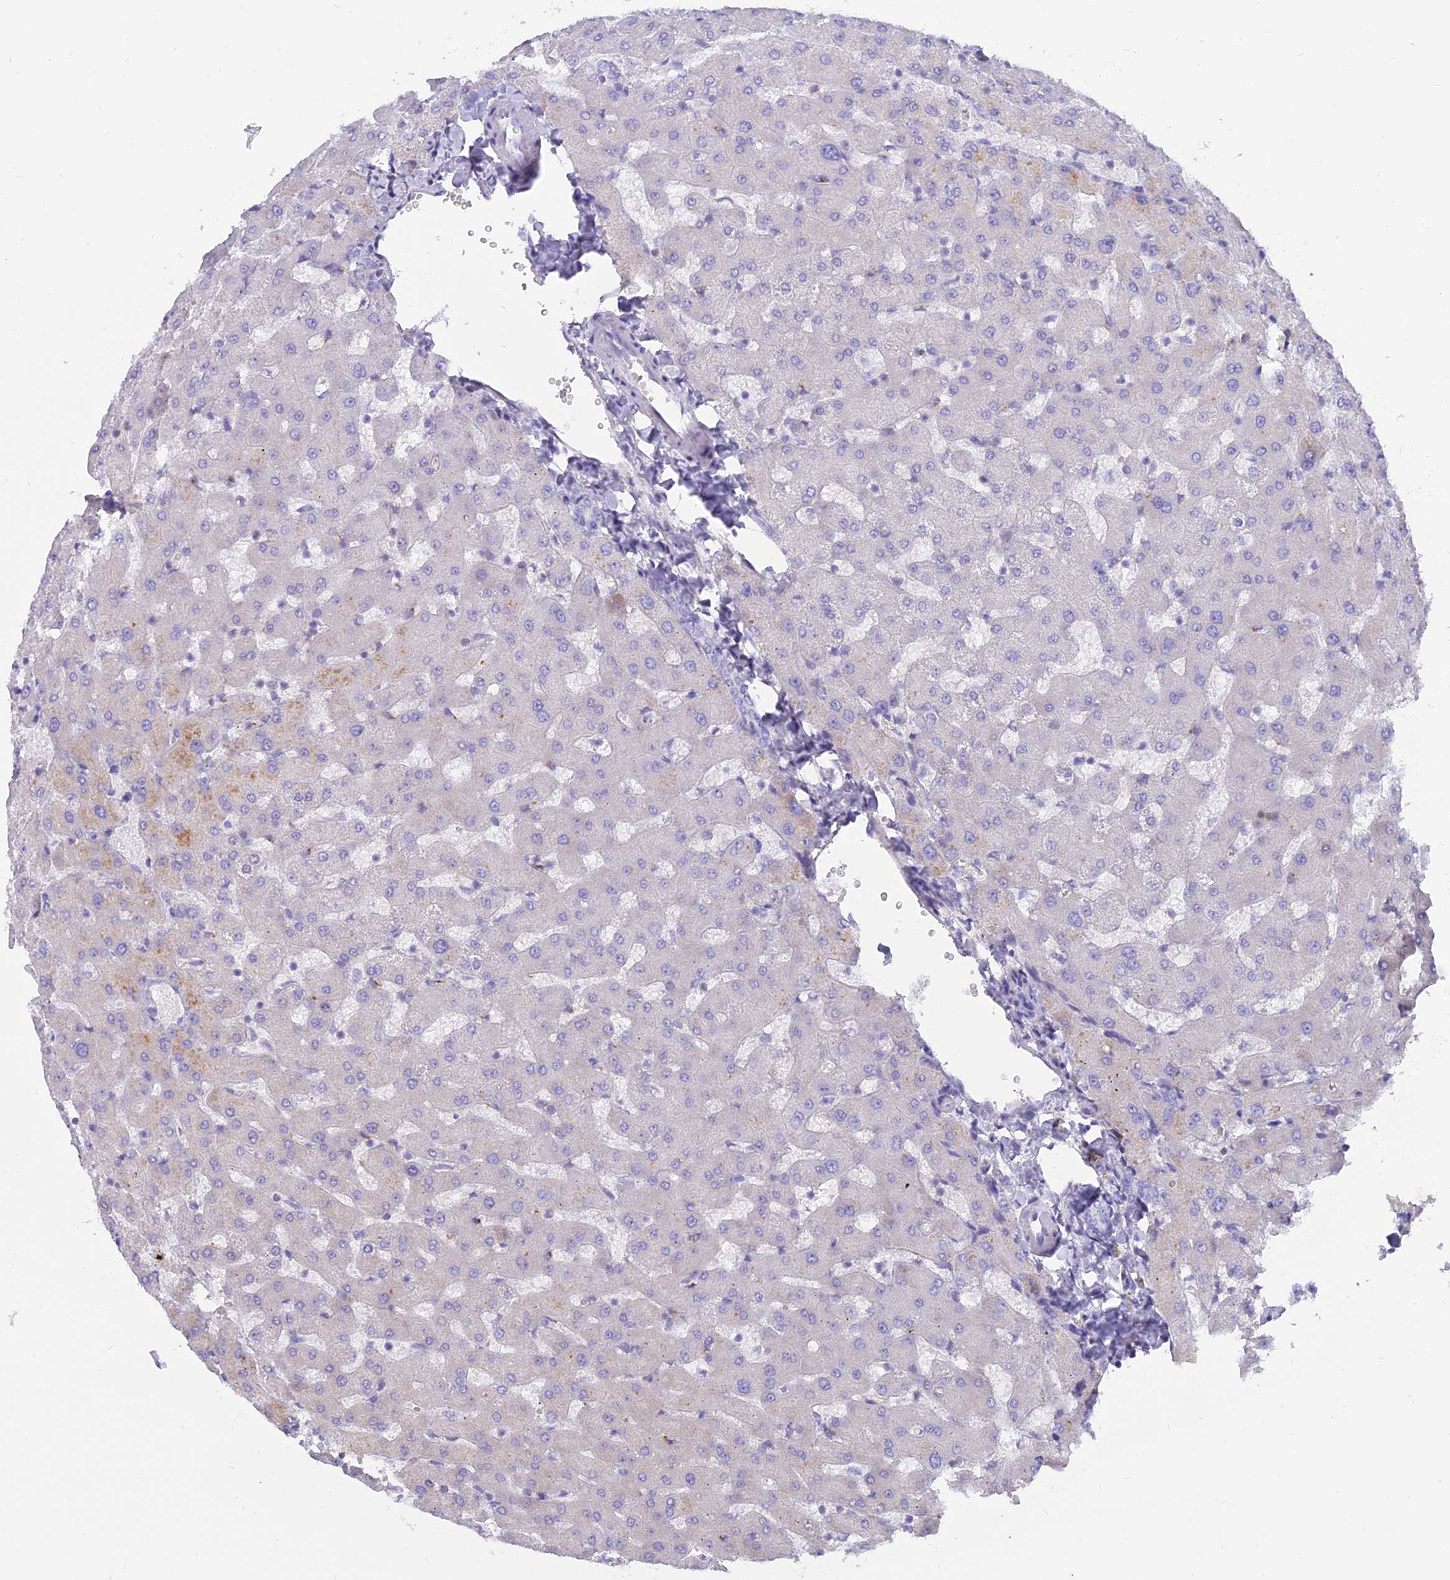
{"staining": {"intensity": "negative", "quantity": "none", "location": "none"}, "tissue": "liver", "cell_type": "Cholangiocytes", "image_type": "normal", "snomed": [{"axis": "morphology", "description": "Normal tissue, NOS"}, {"axis": "topography", "description": "Liver"}], "caption": "Immunohistochemistry image of benign liver: liver stained with DAB reveals no significant protein expression in cholangiocytes.", "gene": "MBD3L1", "patient": {"sex": "female", "age": 63}}